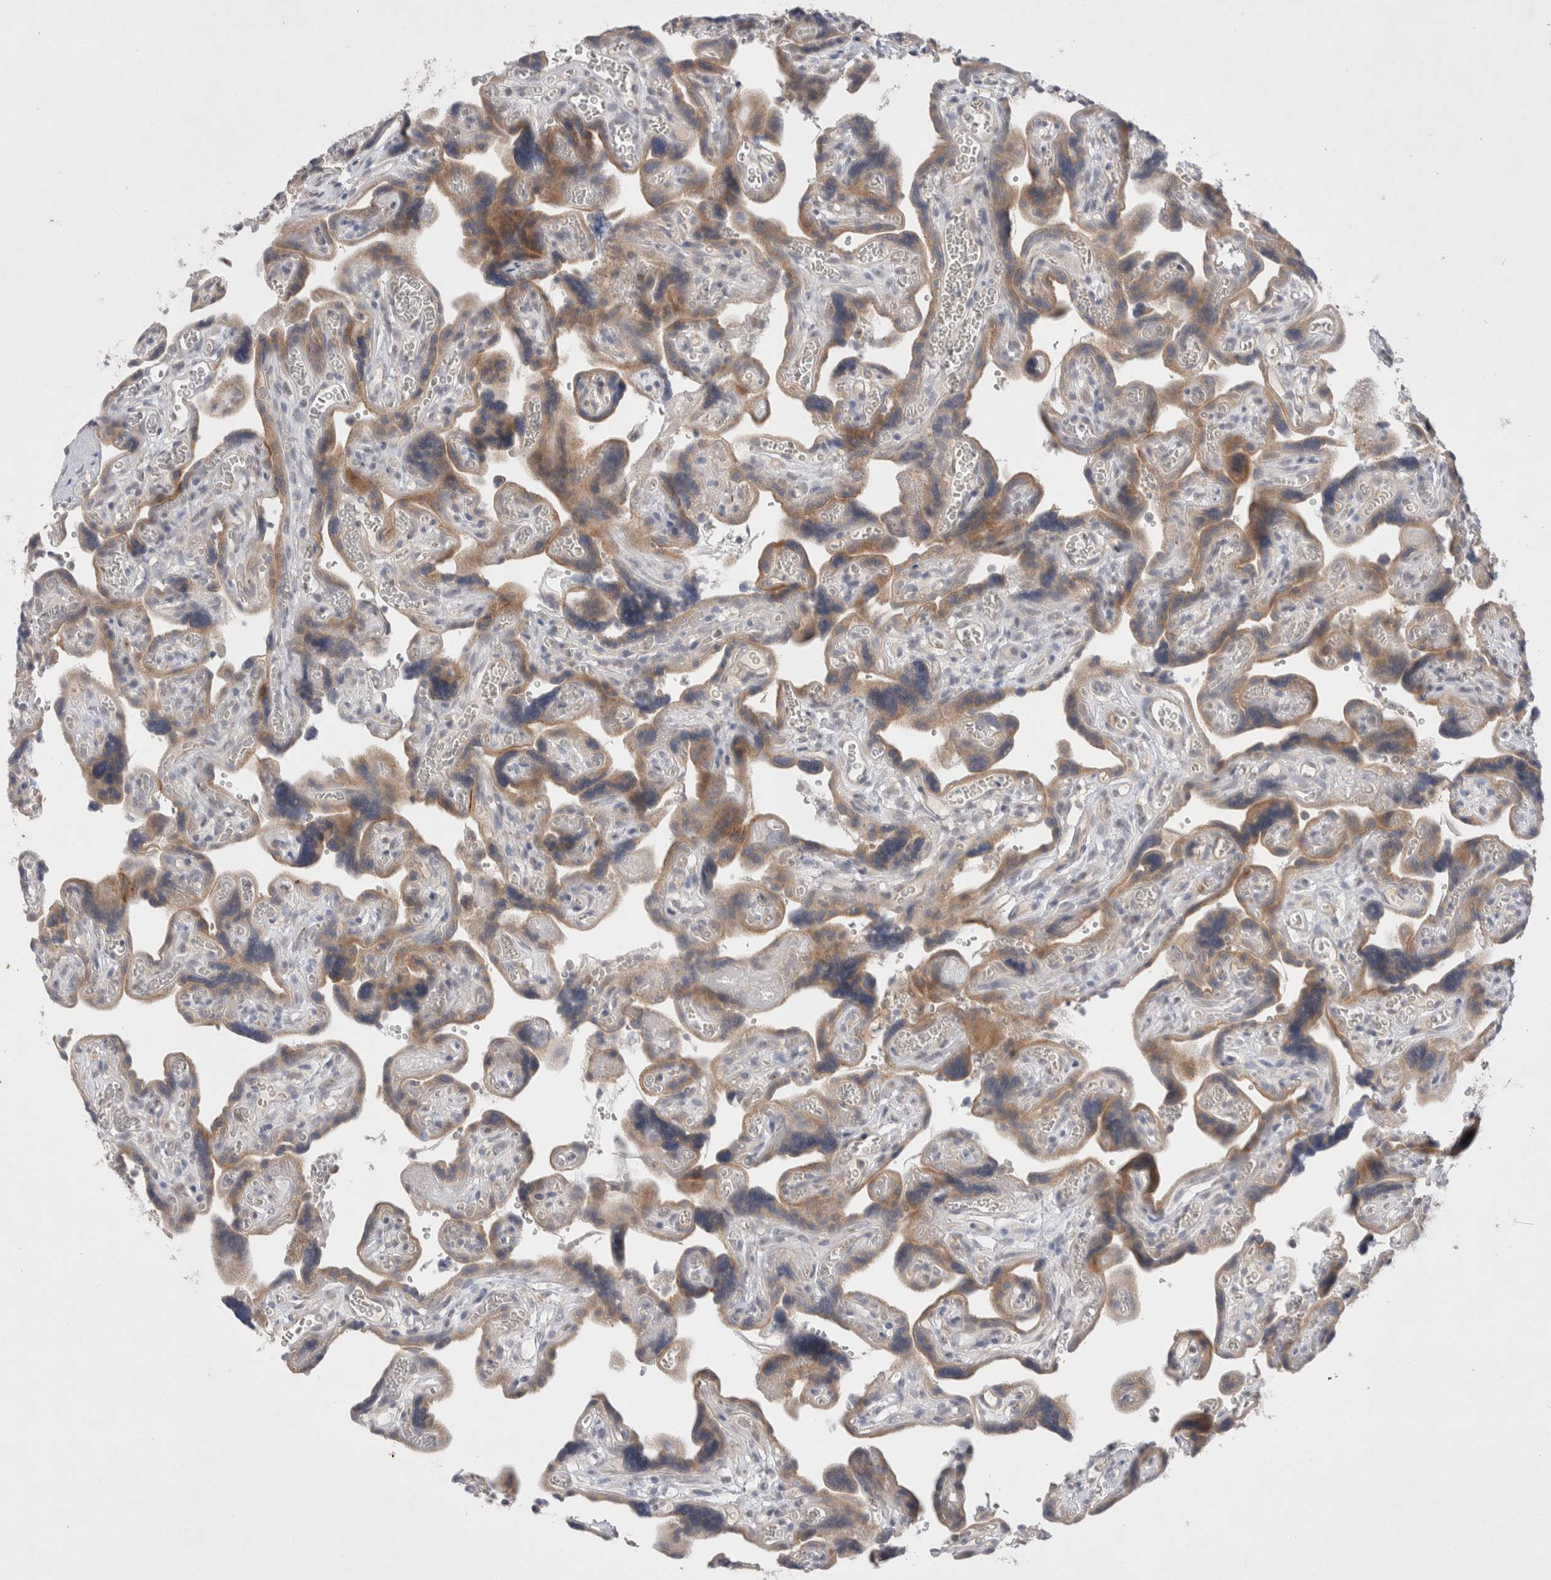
{"staining": {"intensity": "moderate", "quantity": ">75%", "location": "cytoplasmic/membranous"}, "tissue": "placenta", "cell_type": "Trophoblastic cells", "image_type": "normal", "snomed": [{"axis": "morphology", "description": "Normal tissue, NOS"}, {"axis": "topography", "description": "Placenta"}], "caption": "Normal placenta was stained to show a protein in brown. There is medium levels of moderate cytoplasmic/membranous staining in about >75% of trophoblastic cells. Immunohistochemistry (ihc) stains the protein of interest in brown and the nuclei are stained blue.", "gene": "BICD2", "patient": {"sex": "female", "age": 30}}